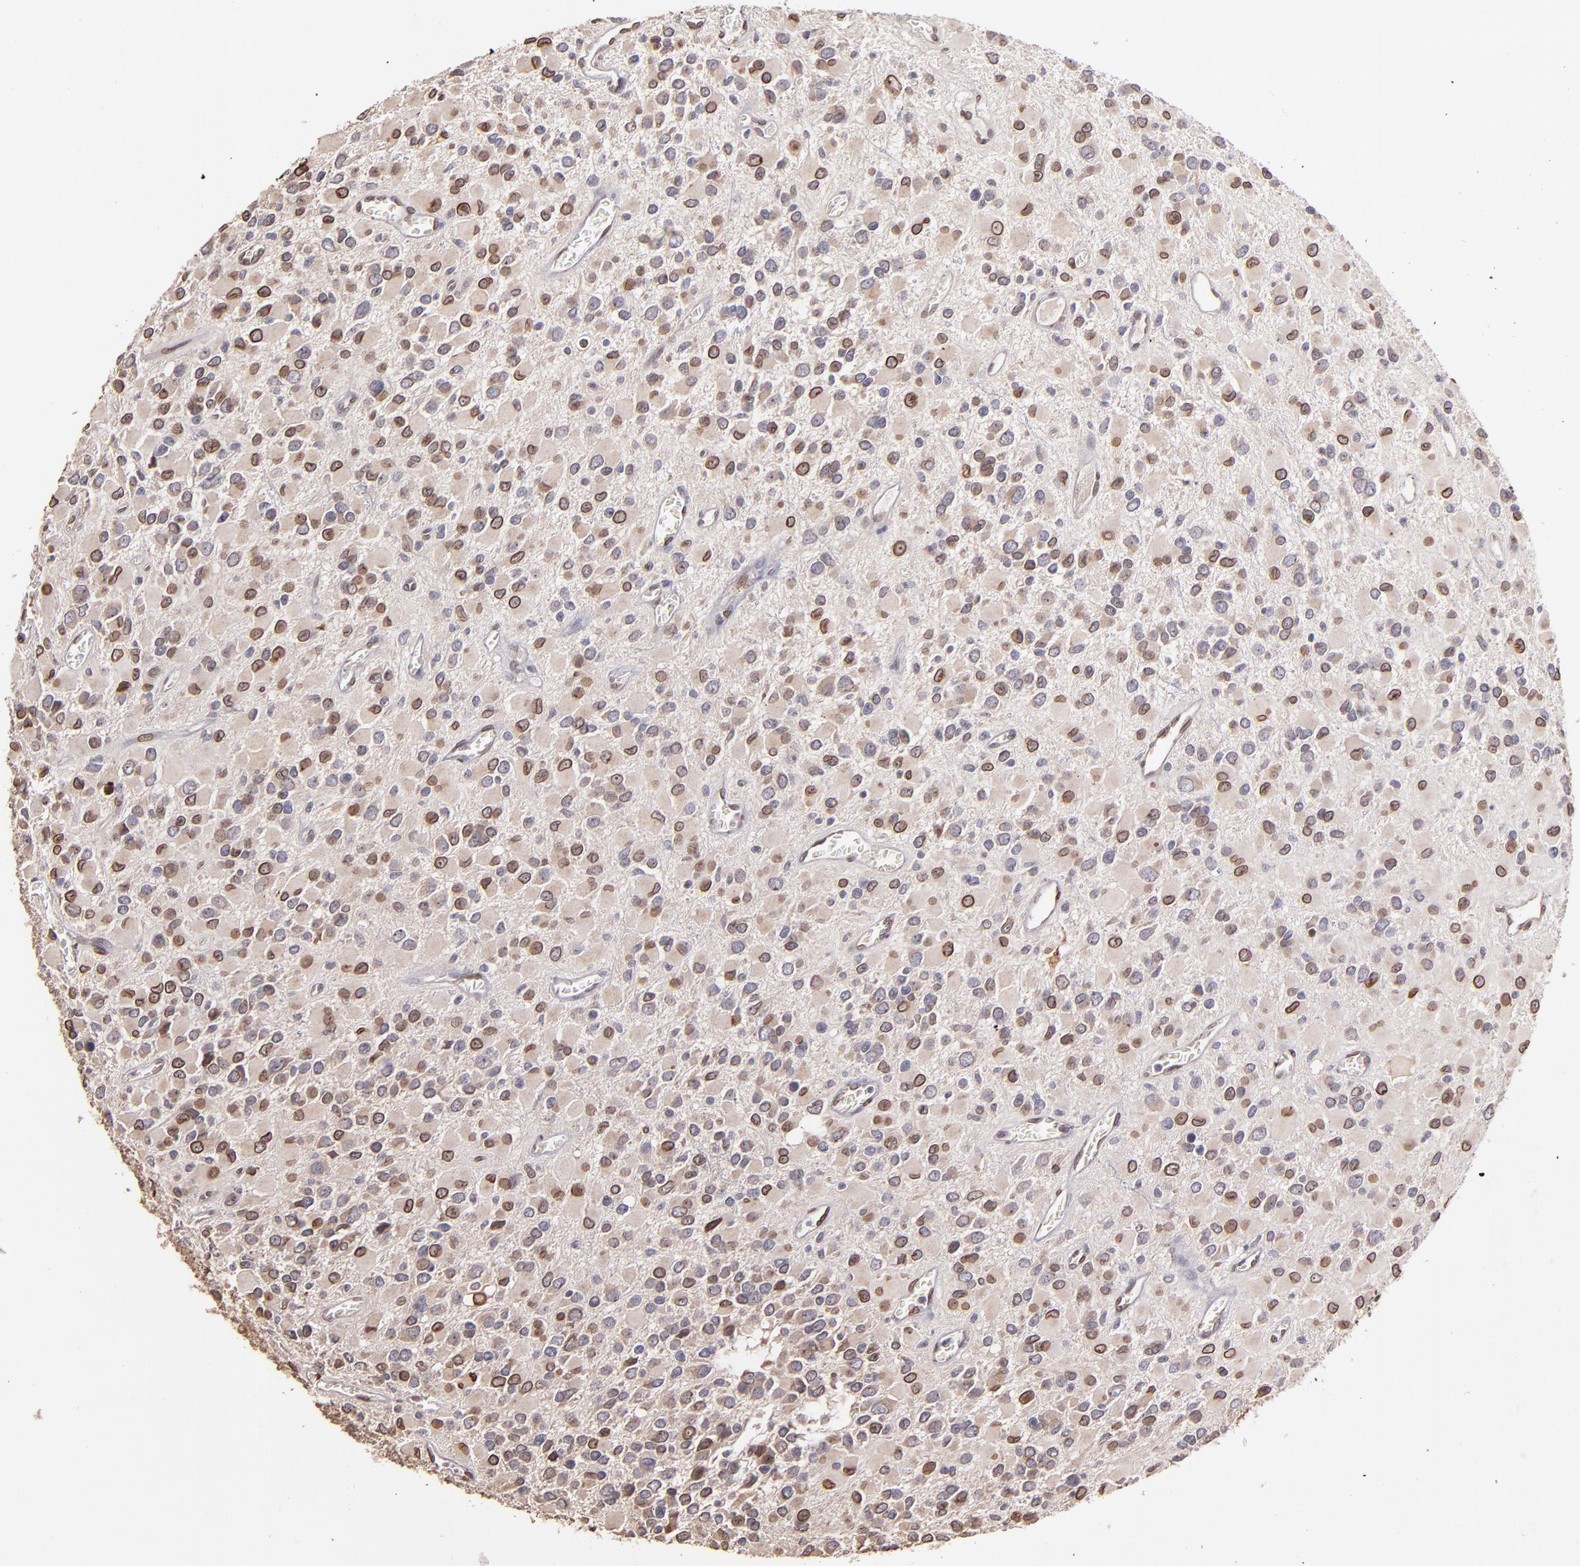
{"staining": {"intensity": "moderate", "quantity": "25%-75%", "location": "cytoplasmic/membranous,nuclear"}, "tissue": "glioma", "cell_type": "Tumor cells", "image_type": "cancer", "snomed": [{"axis": "morphology", "description": "Glioma, malignant, Low grade"}, {"axis": "topography", "description": "Brain"}], "caption": "A medium amount of moderate cytoplasmic/membranous and nuclear expression is present in approximately 25%-75% of tumor cells in glioma tissue. (Stains: DAB (3,3'-diaminobenzidine) in brown, nuclei in blue, Microscopy: brightfield microscopy at high magnification).", "gene": "PUM3", "patient": {"sex": "male", "age": 42}}